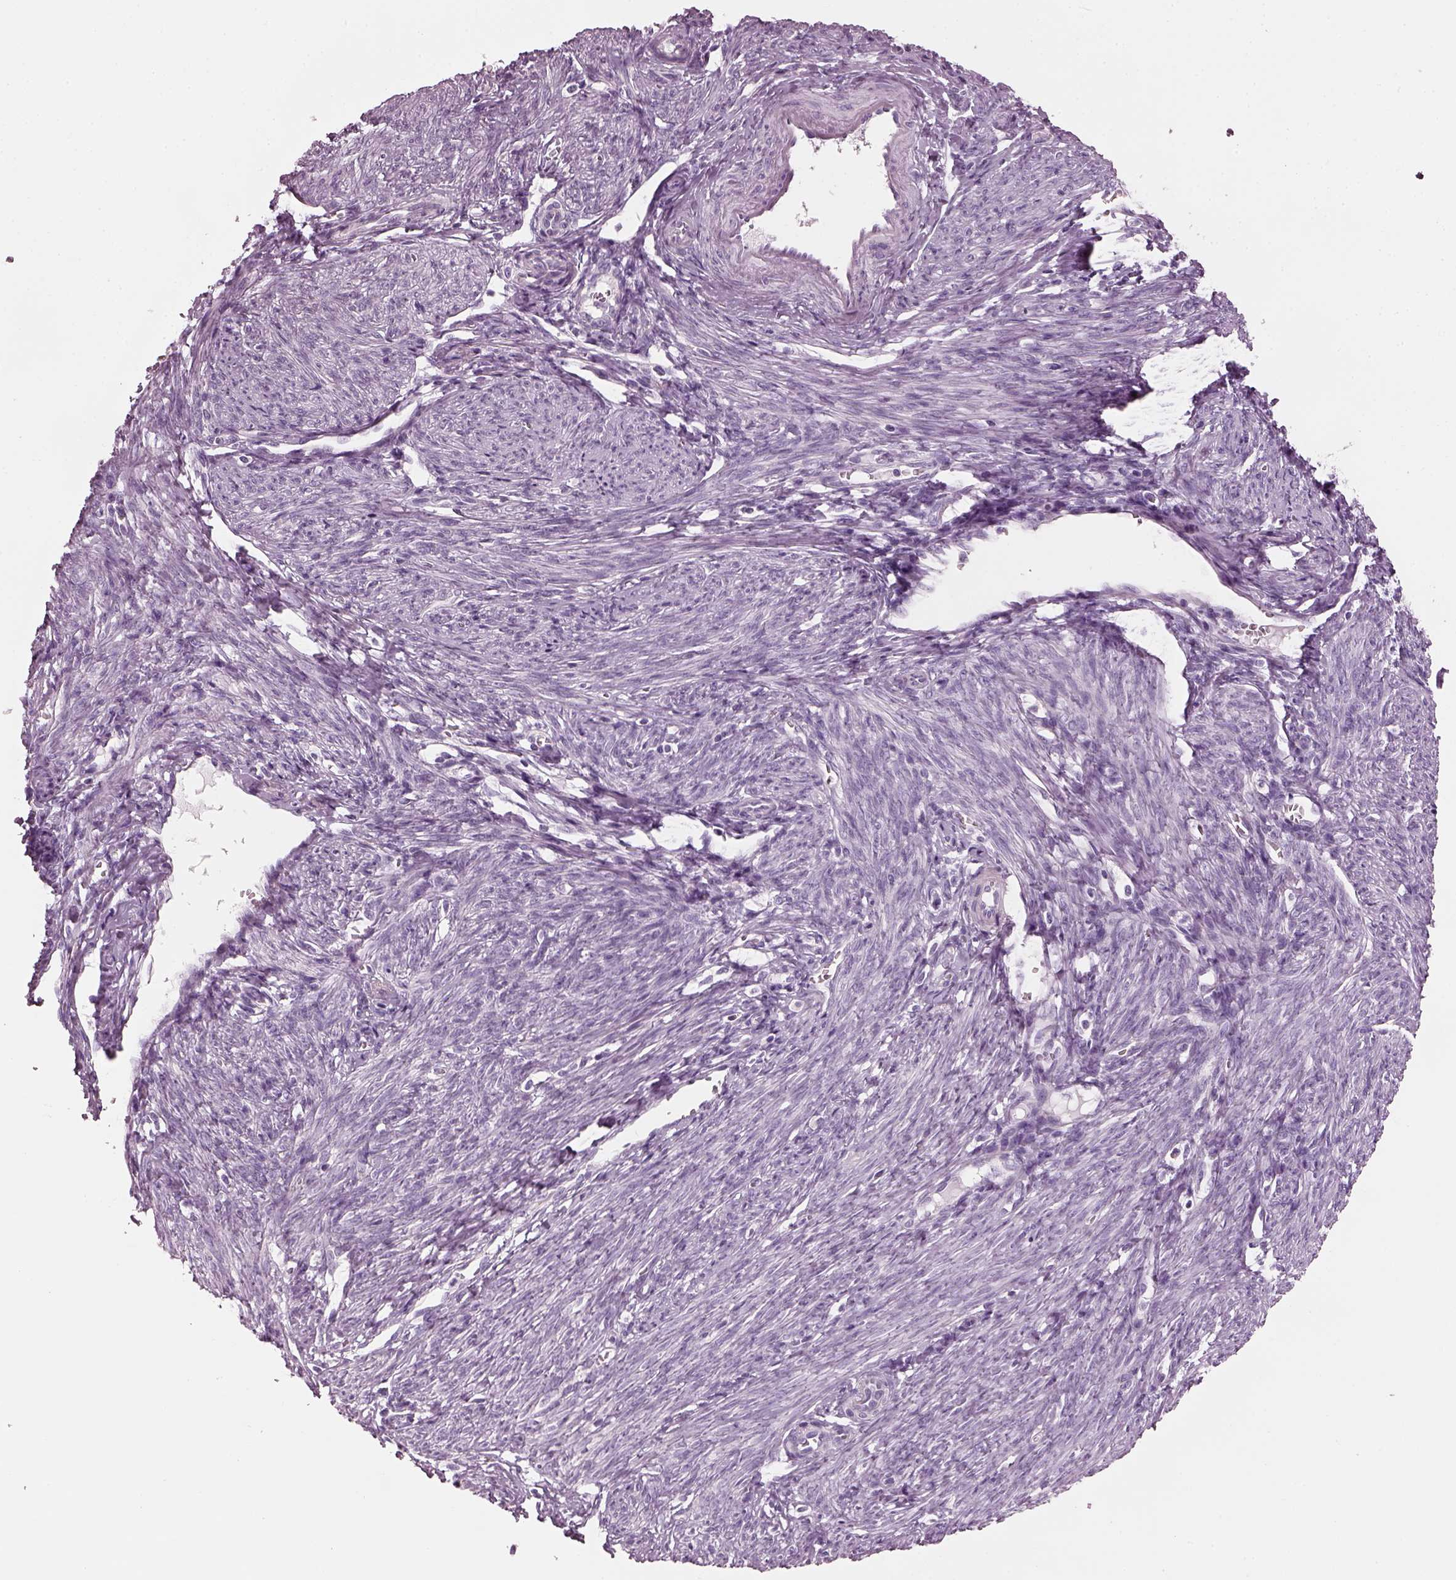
{"staining": {"intensity": "negative", "quantity": "none", "location": "none"}, "tissue": "endometrial cancer", "cell_type": "Tumor cells", "image_type": "cancer", "snomed": [{"axis": "morphology", "description": "Adenocarcinoma, NOS"}, {"axis": "topography", "description": "Endometrium"}], "caption": "Immunohistochemical staining of adenocarcinoma (endometrial) displays no significant positivity in tumor cells.", "gene": "PDC", "patient": {"sex": "female", "age": 57}}